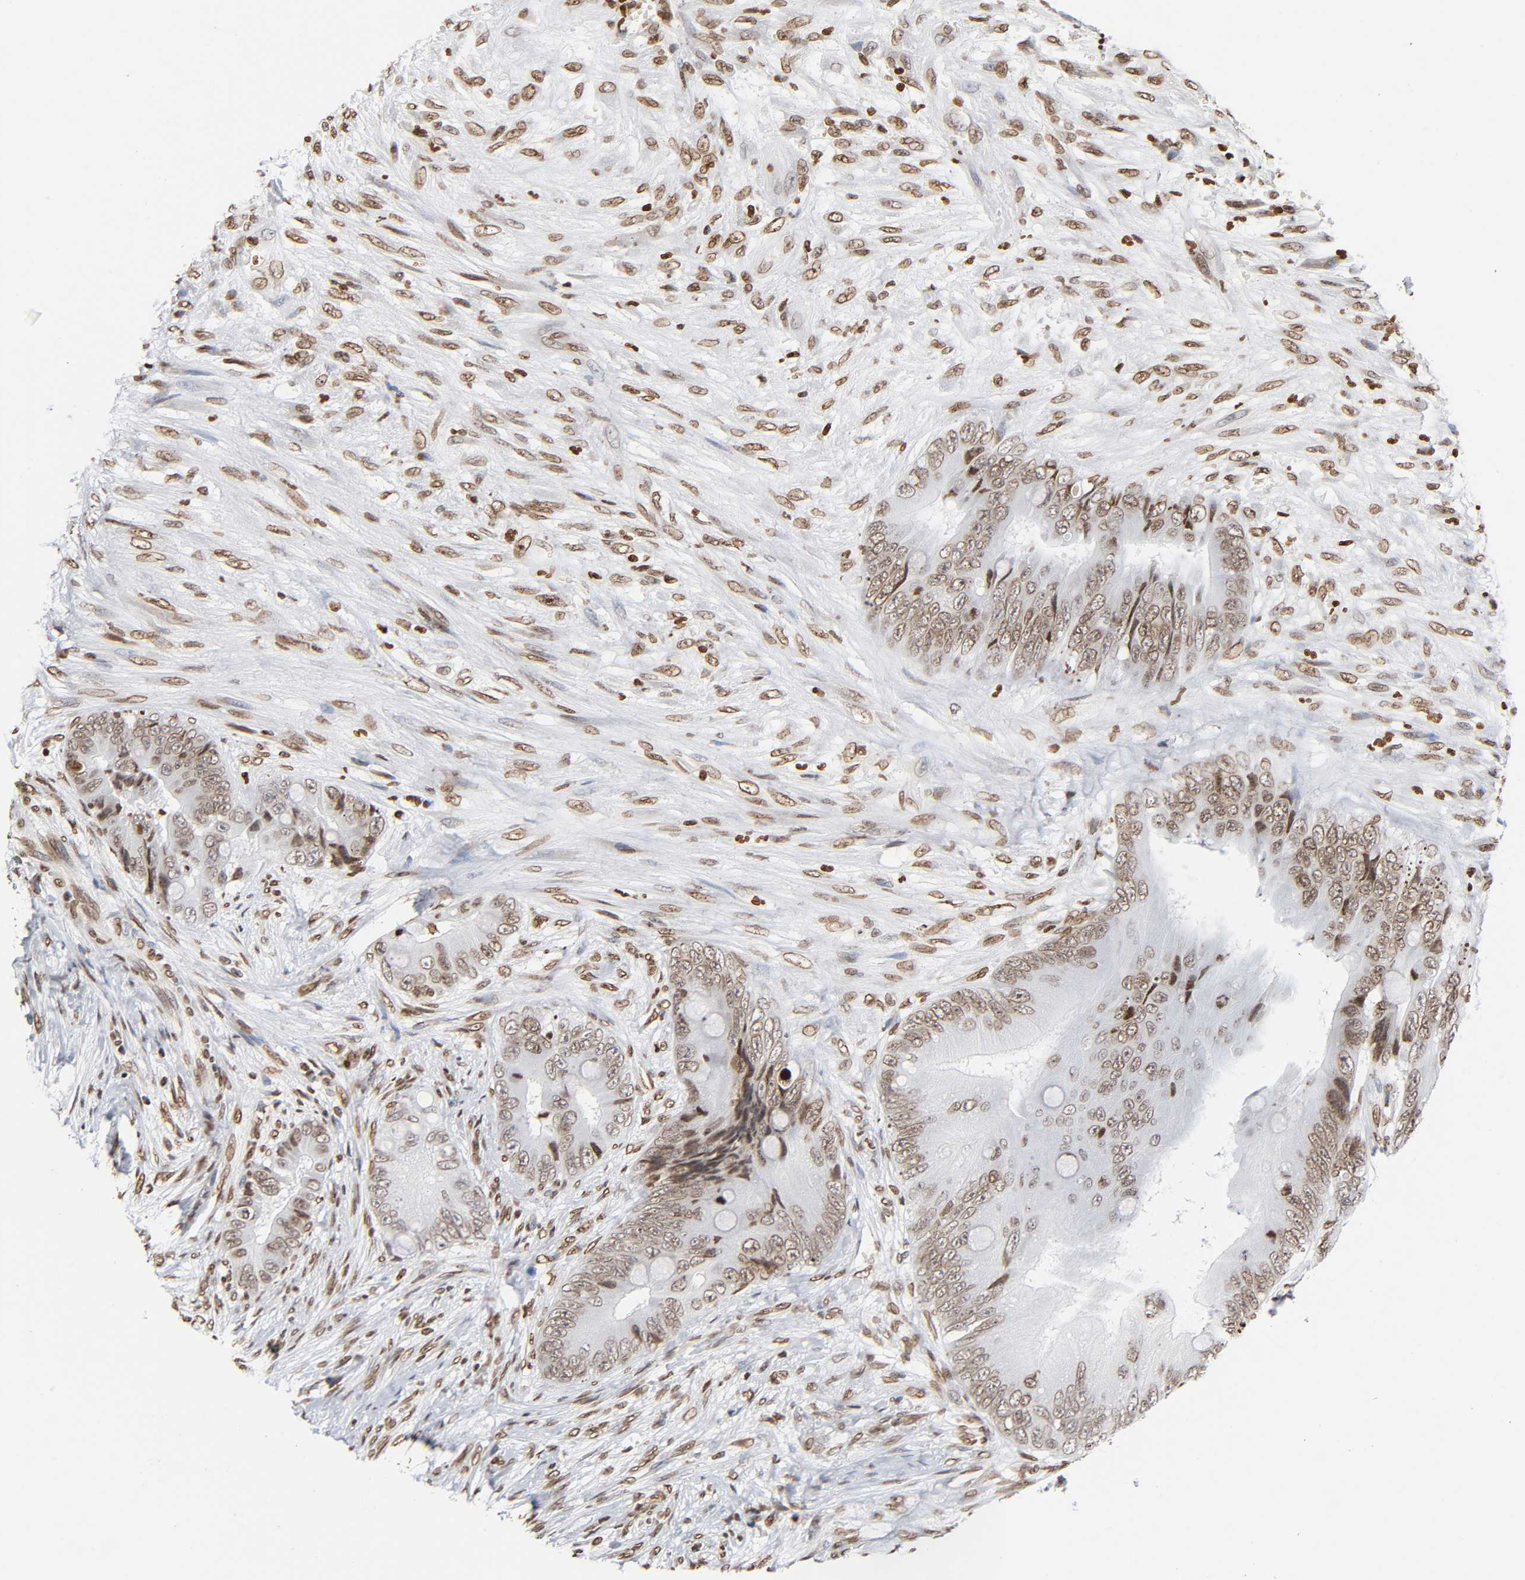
{"staining": {"intensity": "moderate", "quantity": ">75%", "location": "nuclear"}, "tissue": "colorectal cancer", "cell_type": "Tumor cells", "image_type": "cancer", "snomed": [{"axis": "morphology", "description": "Adenocarcinoma, NOS"}, {"axis": "topography", "description": "Rectum"}], "caption": "Immunohistochemical staining of human colorectal cancer (adenocarcinoma) exhibits medium levels of moderate nuclear positivity in approximately >75% of tumor cells.", "gene": "HOXA6", "patient": {"sex": "female", "age": 77}}